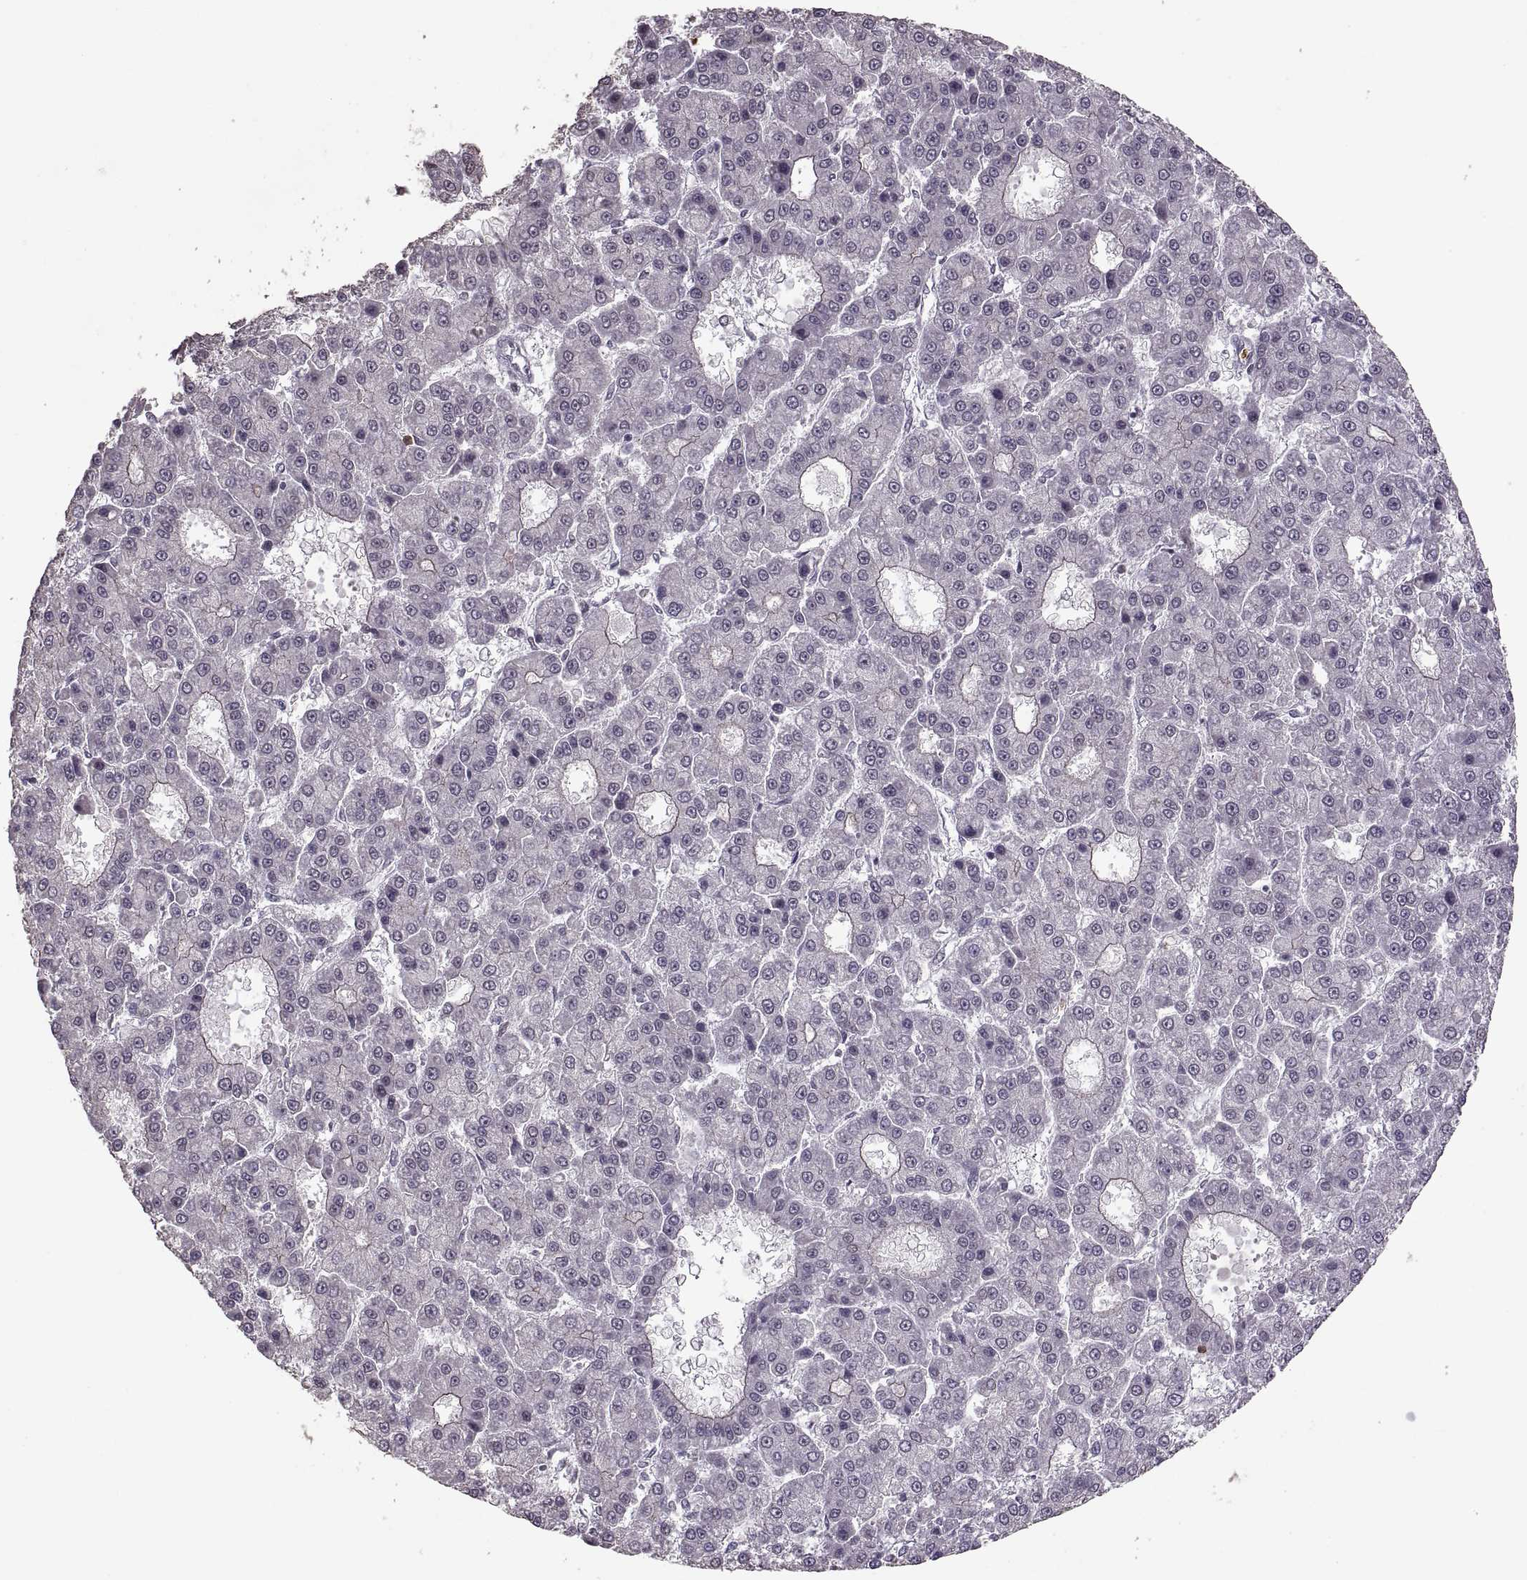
{"staining": {"intensity": "negative", "quantity": "none", "location": "none"}, "tissue": "liver cancer", "cell_type": "Tumor cells", "image_type": "cancer", "snomed": [{"axis": "morphology", "description": "Carcinoma, Hepatocellular, NOS"}, {"axis": "topography", "description": "Liver"}], "caption": "Immunohistochemical staining of human hepatocellular carcinoma (liver) reveals no significant staining in tumor cells.", "gene": "PALS1", "patient": {"sex": "male", "age": 70}}